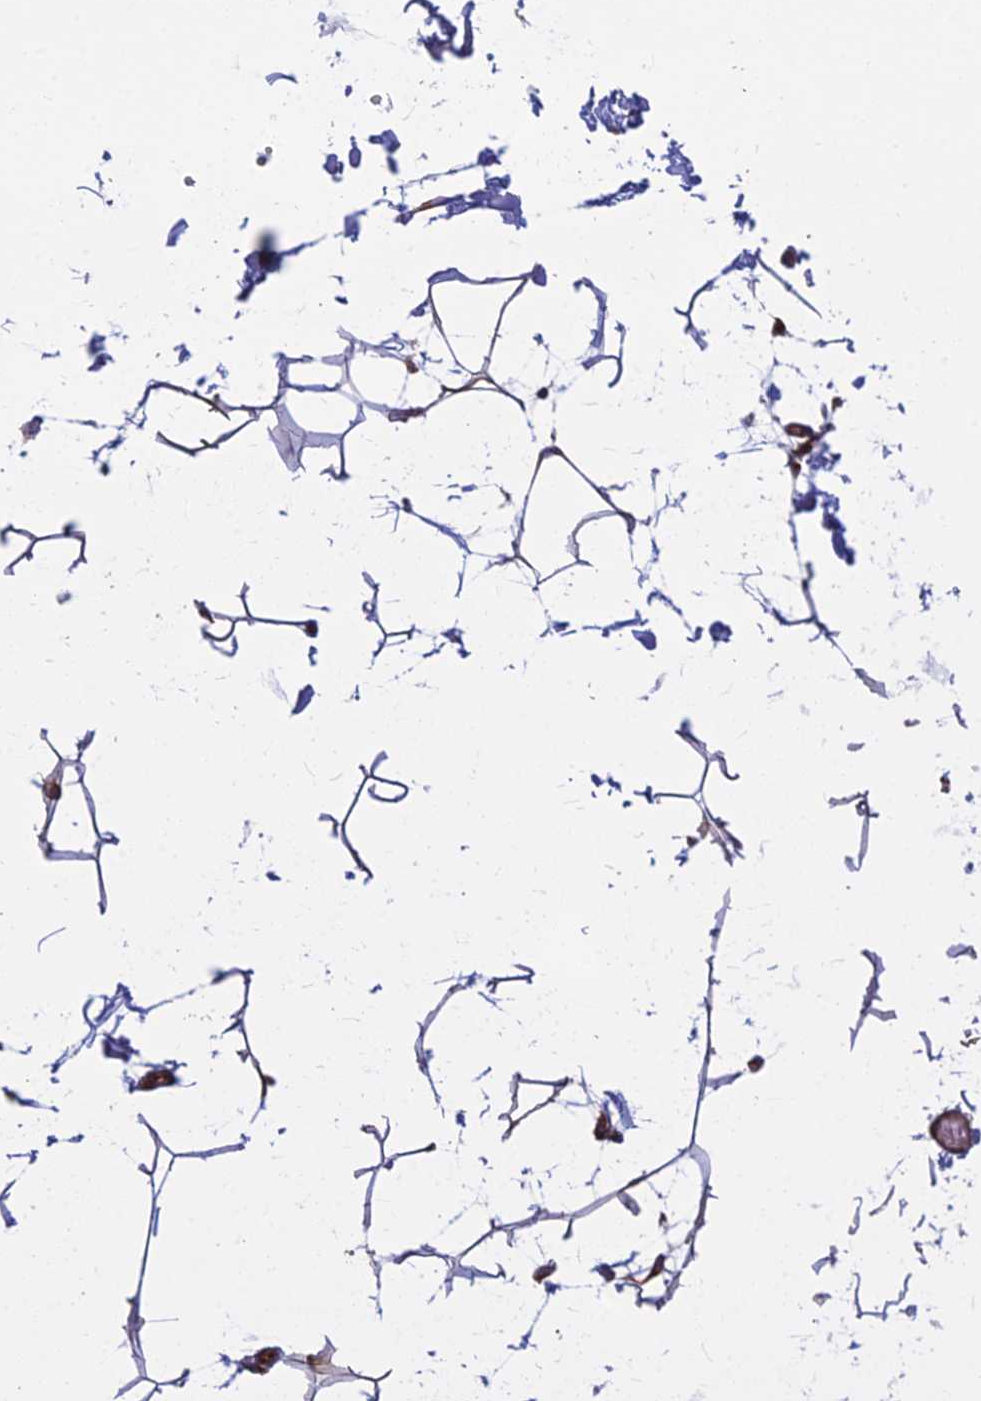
{"staining": {"intensity": "moderate", "quantity": "25%-75%", "location": "cytoplasmic/membranous,nuclear"}, "tissue": "adipose tissue", "cell_type": "Adipocytes", "image_type": "normal", "snomed": [{"axis": "morphology", "description": "Normal tissue, NOS"}, {"axis": "topography", "description": "Gallbladder"}, {"axis": "topography", "description": "Peripheral nerve tissue"}], "caption": "An immunohistochemistry (IHC) image of unremarkable tissue is shown. Protein staining in brown highlights moderate cytoplasmic/membranous,nuclear positivity in adipose tissue within adipocytes.", "gene": "RPL17", "patient": {"sex": "male", "age": 38}}